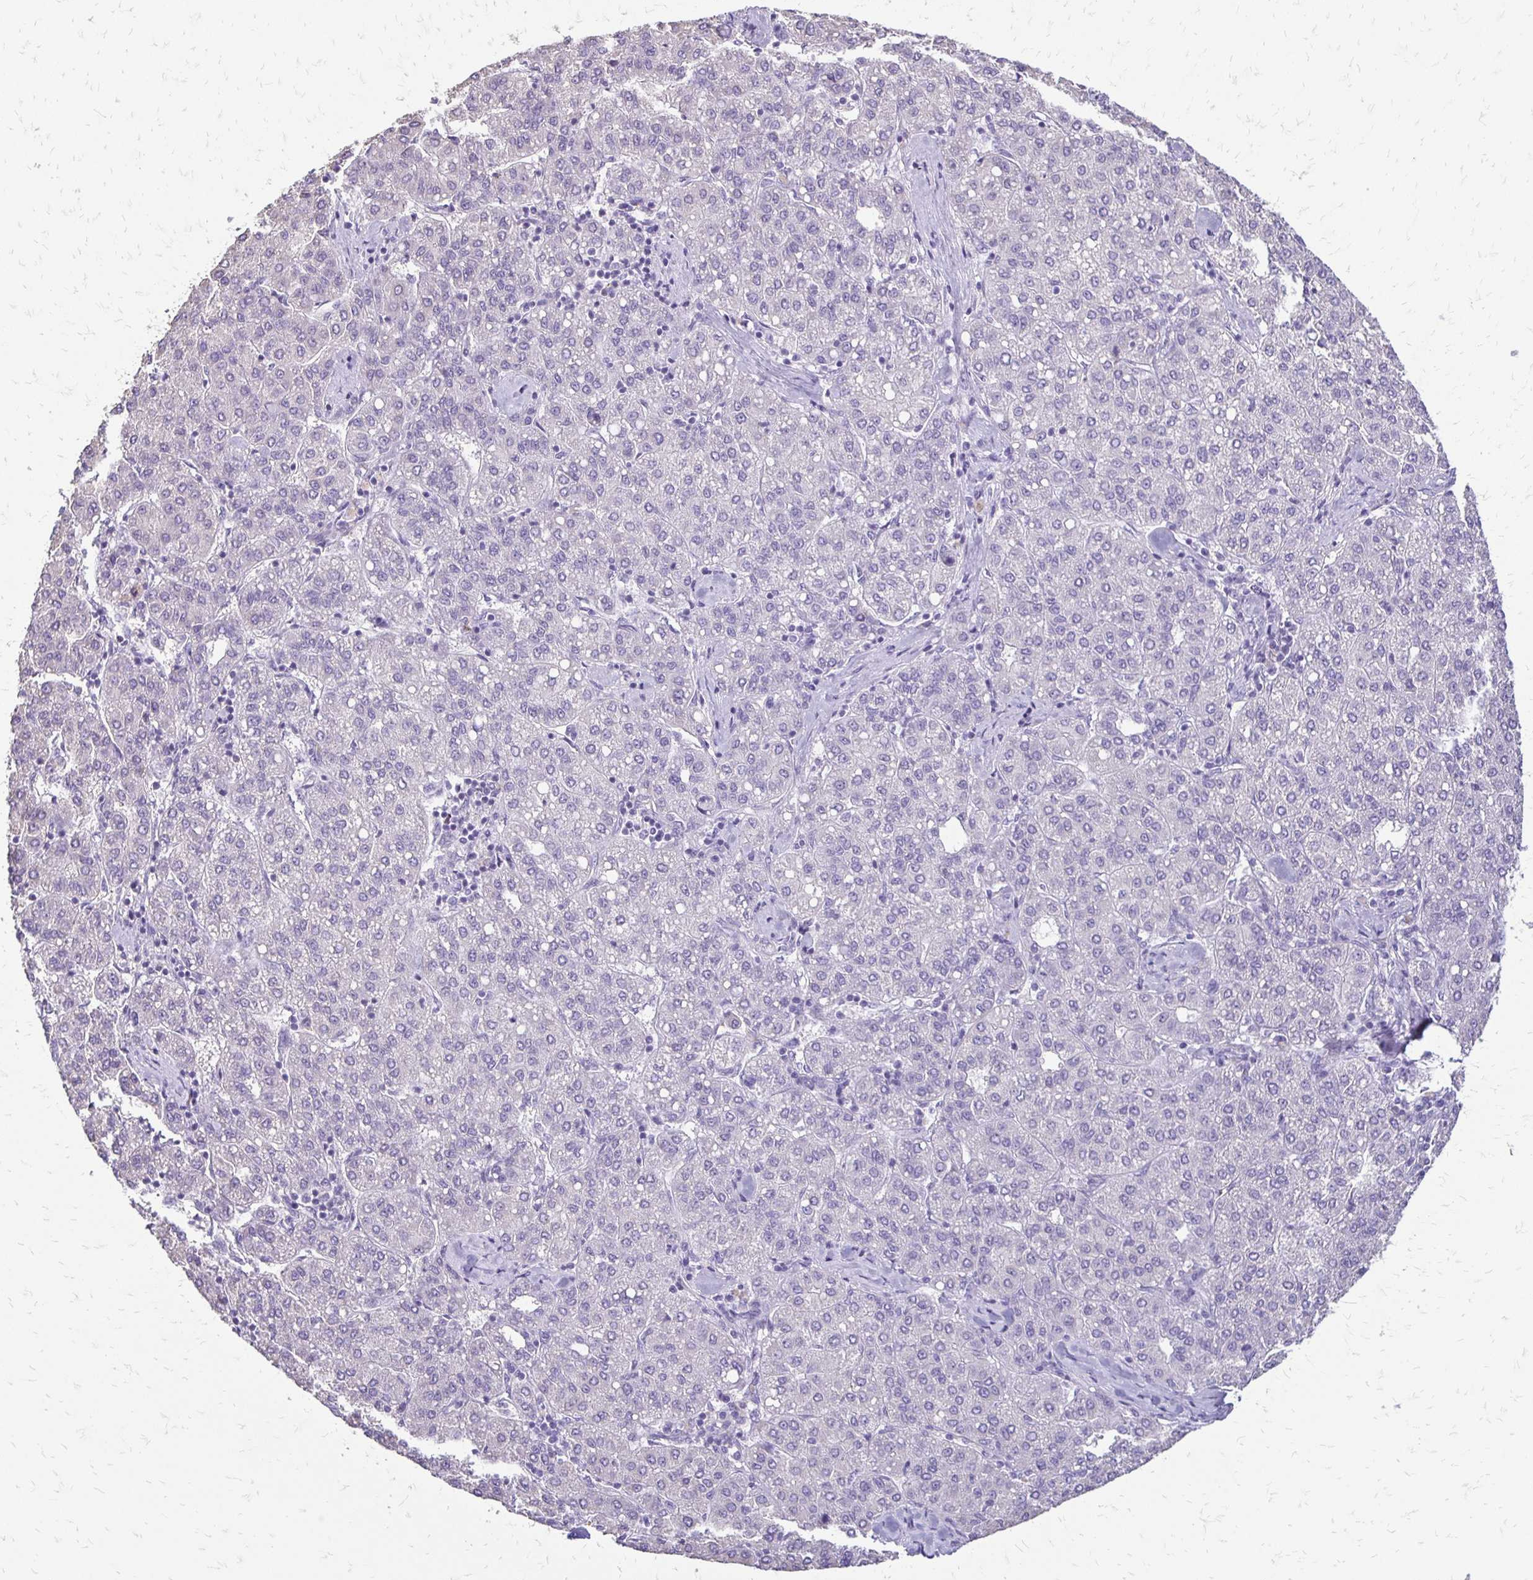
{"staining": {"intensity": "negative", "quantity": "none", "location": "none"}, "tissue": "liver cancer", "cell_type": "Tumor cells", "image_type": "cancer", "snomed": [{"axis": "morphology", "description": "Carcinoma, Hepatocellular, NOS"}, {"axis": "topography", "description": "Liver"}], "caption": "High power microscopy image of an IHC image of liver hepatocellular carcinoma, revealing no significant positivity in tumor cells.", "gene": "ALPG", "patient": {"sex": "male", "age": 65}}